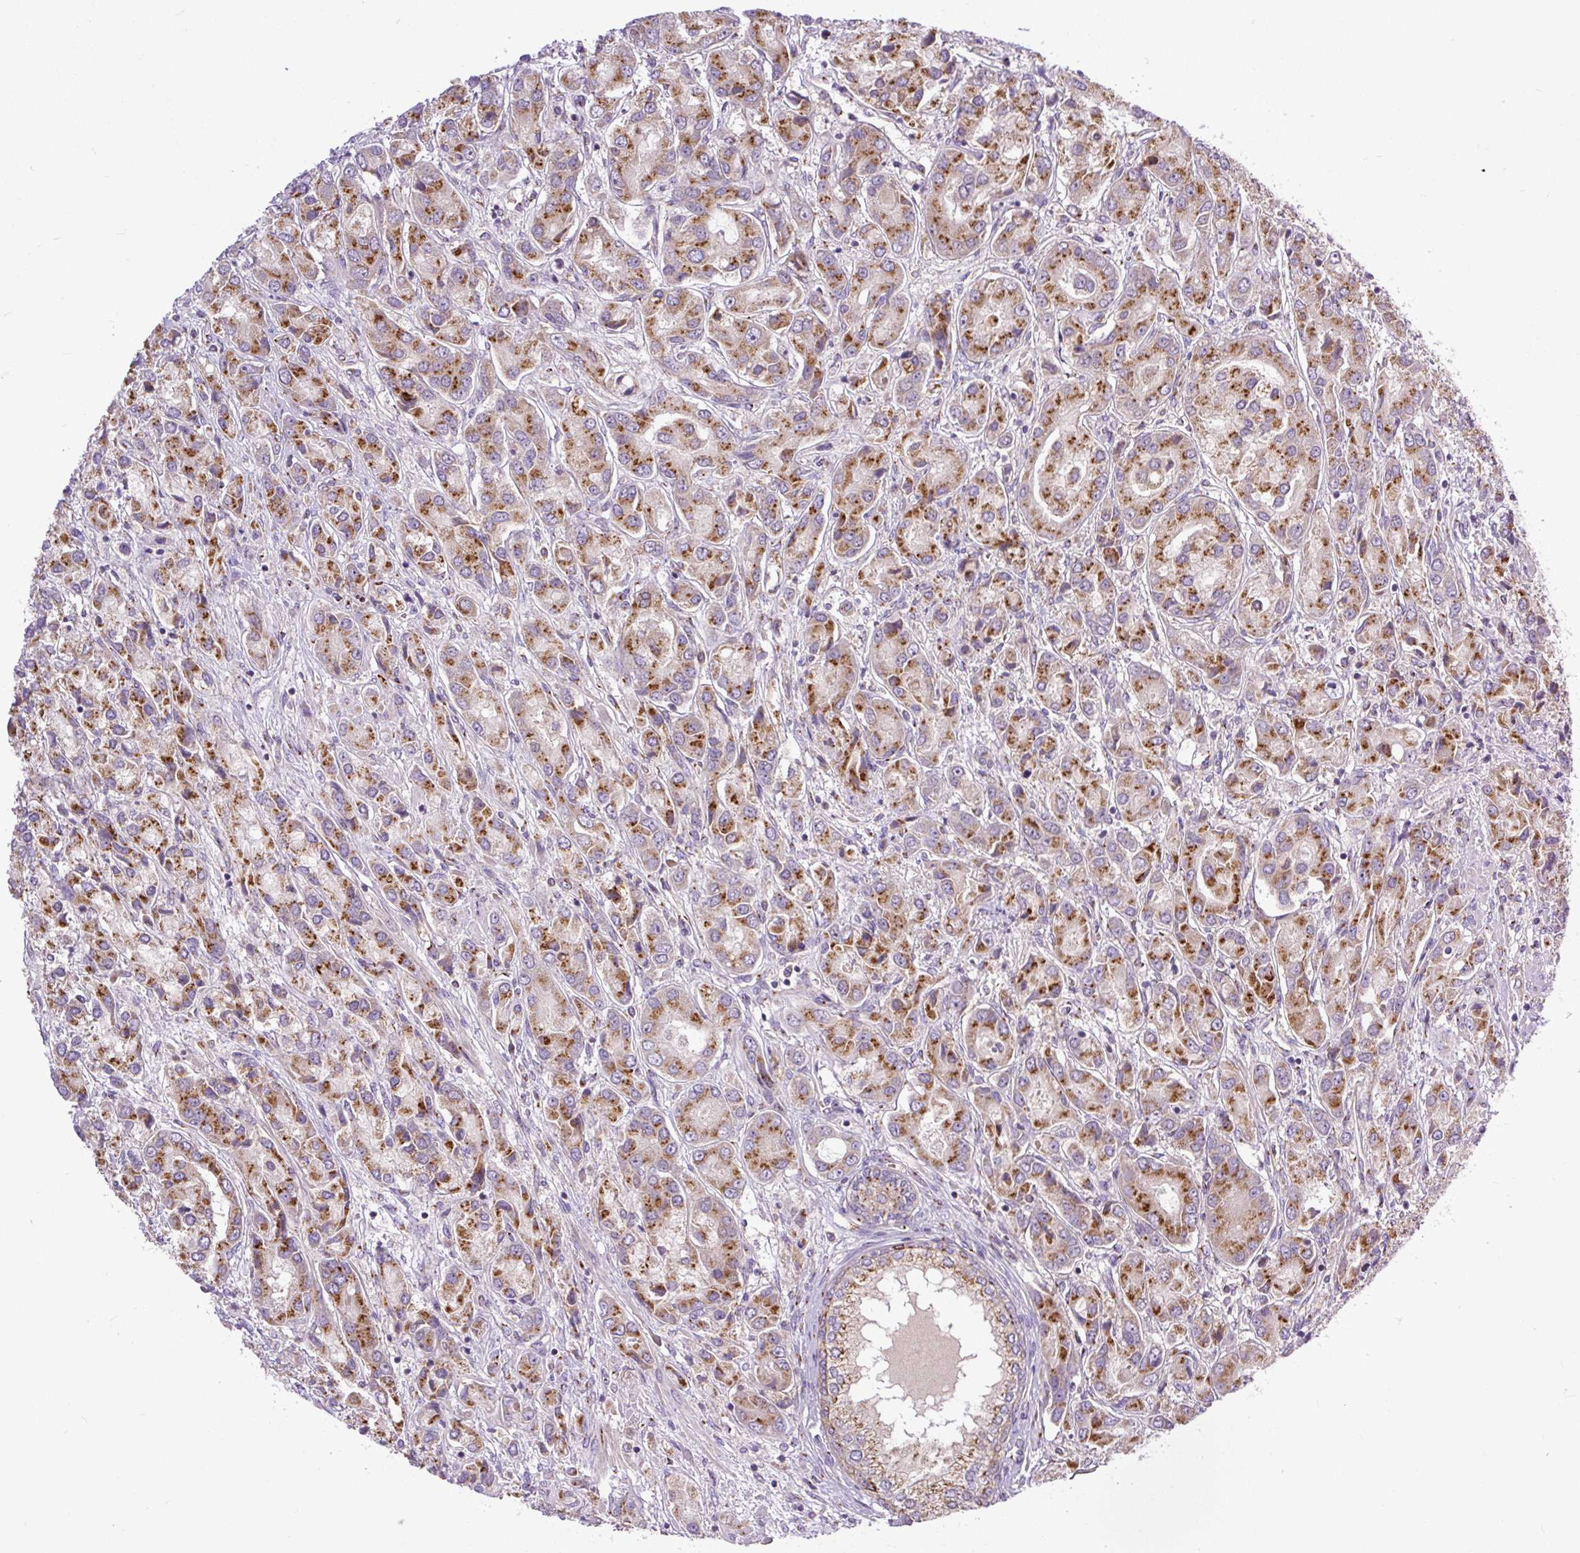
{"staining": {"intensity": "moderate", "quantity": ">75%", "location": "cytoplasmic/membranous"}, "tissue": "prostate cancer", "cell_type": "Tumor cells", "image_type": "cancer", "snomed": [{"axis": "morphology", "description": "Adenocarcinoma, High grade"}, {"axis": "topography", "description": "Prostate"}], "caption": "A high-resolution photomicrograph shows IHC staining of prostate cancer (high-grade adenocarcinoma), which demonstrates moderate cytoplasmic/membranous positivity in approximately >75% of tumor cells.", "gene": "MSMP", "patient": {"sex": "male", "age": 67}}